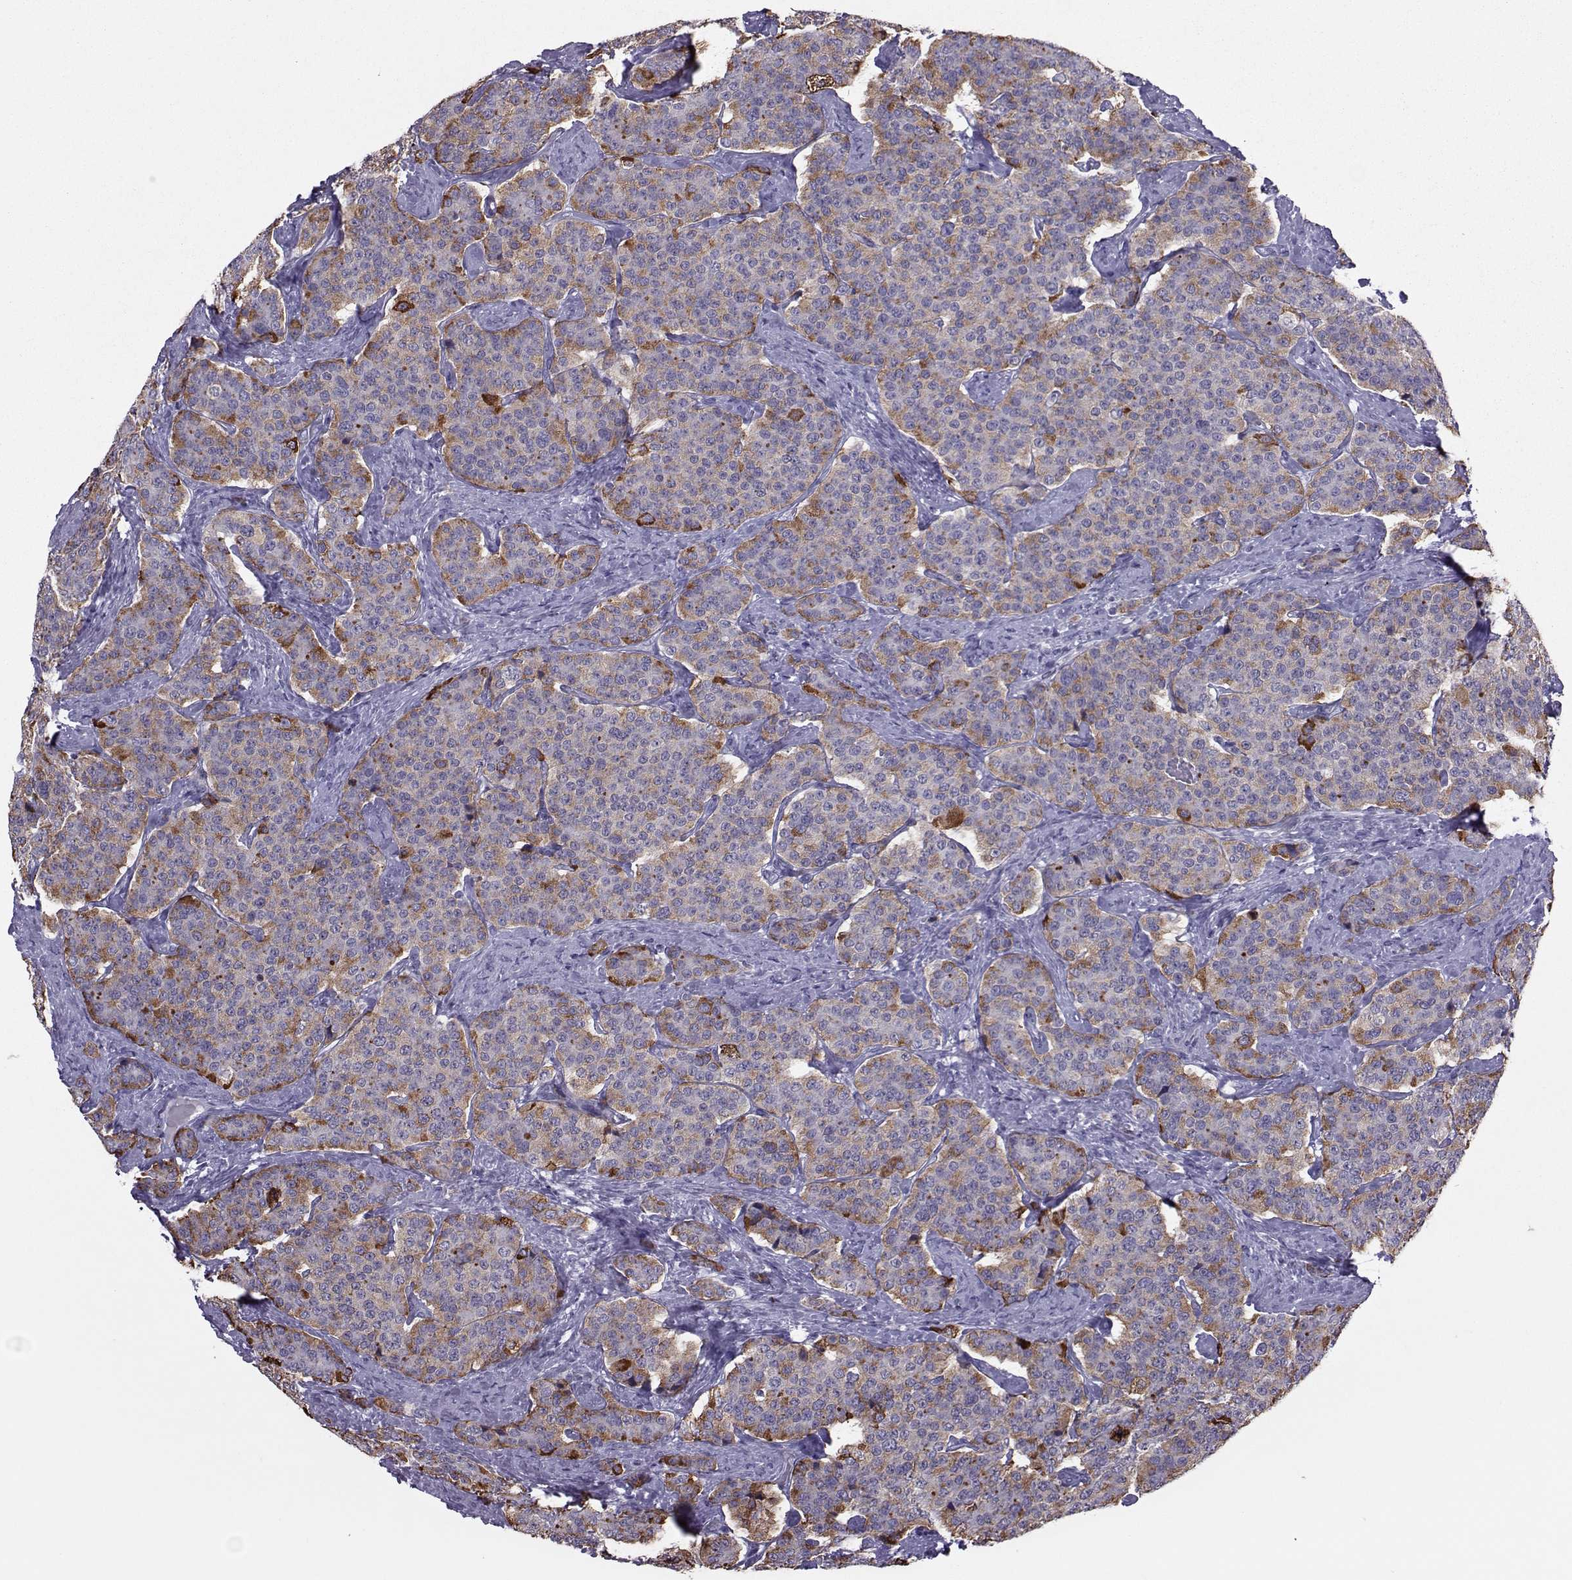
{"staining": {"intensity": "moderate", "quantity": "<25%", "location": "cytoplasmic/membranous"}, "tissue": "carcinoid", "cell_type": "Tumor cells", "image_type": "cancer", "snomed": [{"axis": "morphology", "description": "Carcinoid, malignant, NOS"}, {"axis": "topography", "description": "Small intestine"}], "caption": "Tumor cells exhibit moderate cytoplasmic/membranous expression in approximately <25% of cells in carcinoid.", "gene": "TRPM7", "patient": {"sex": "female", "age": 58}}